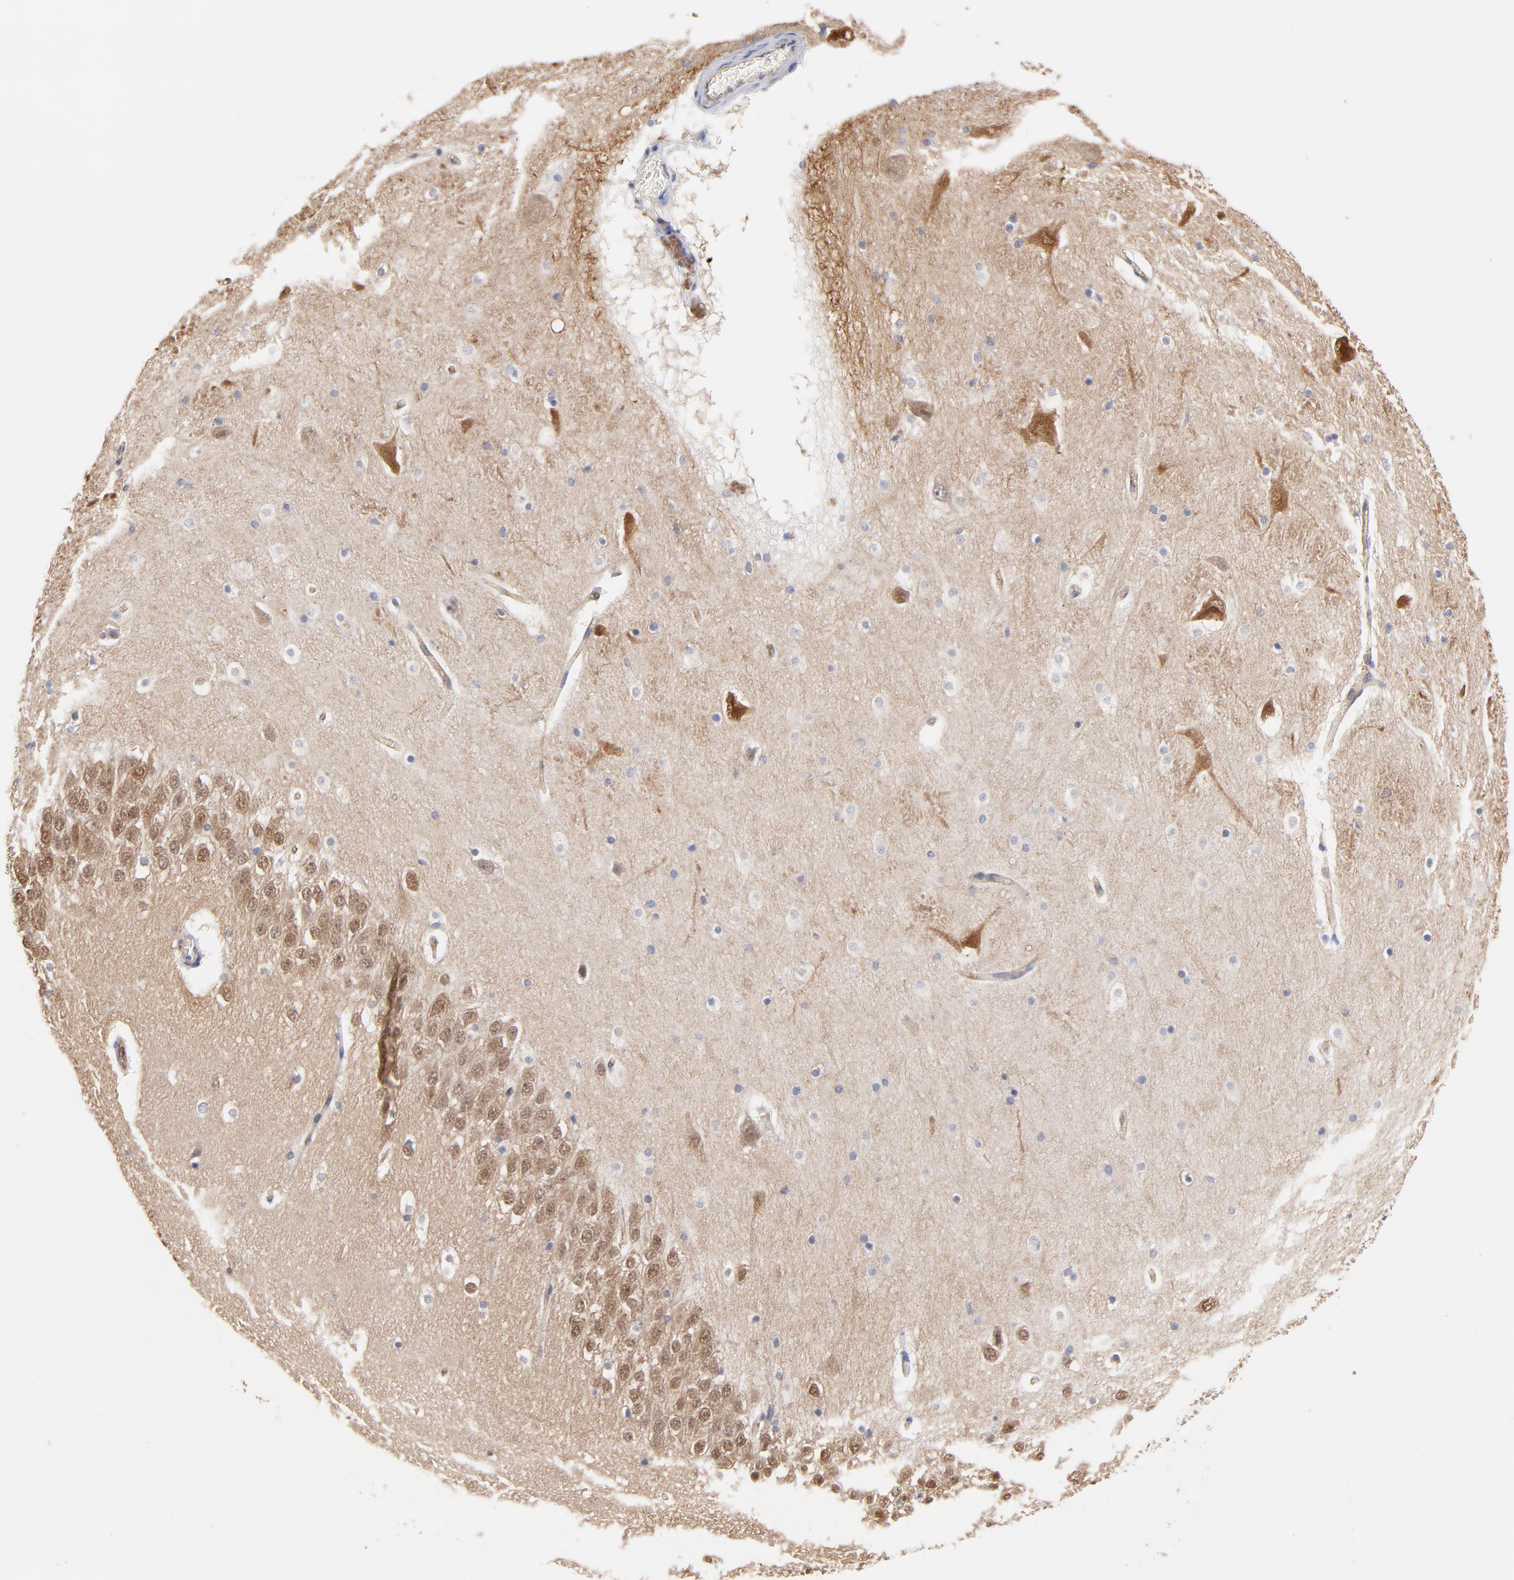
{"staining": {"intensity": "negative", "quantity": "none", "location": "none"}, "tissue": "hippocampus", "cell_type": "Glial cells", "image_type": "normal", "snomed": [{"axis": "morphology", "description": "Normal tissue, NOS"}, {"axis": "topography", "description": "Hippocampus"}], "caption": "The micrograph shows no significant positivity in glial cells of hippocampus. (IHC, brightfield microscopy, high magnification).", "gene": "FBXL2", "patient": {"sex": "male", "age": 45}}